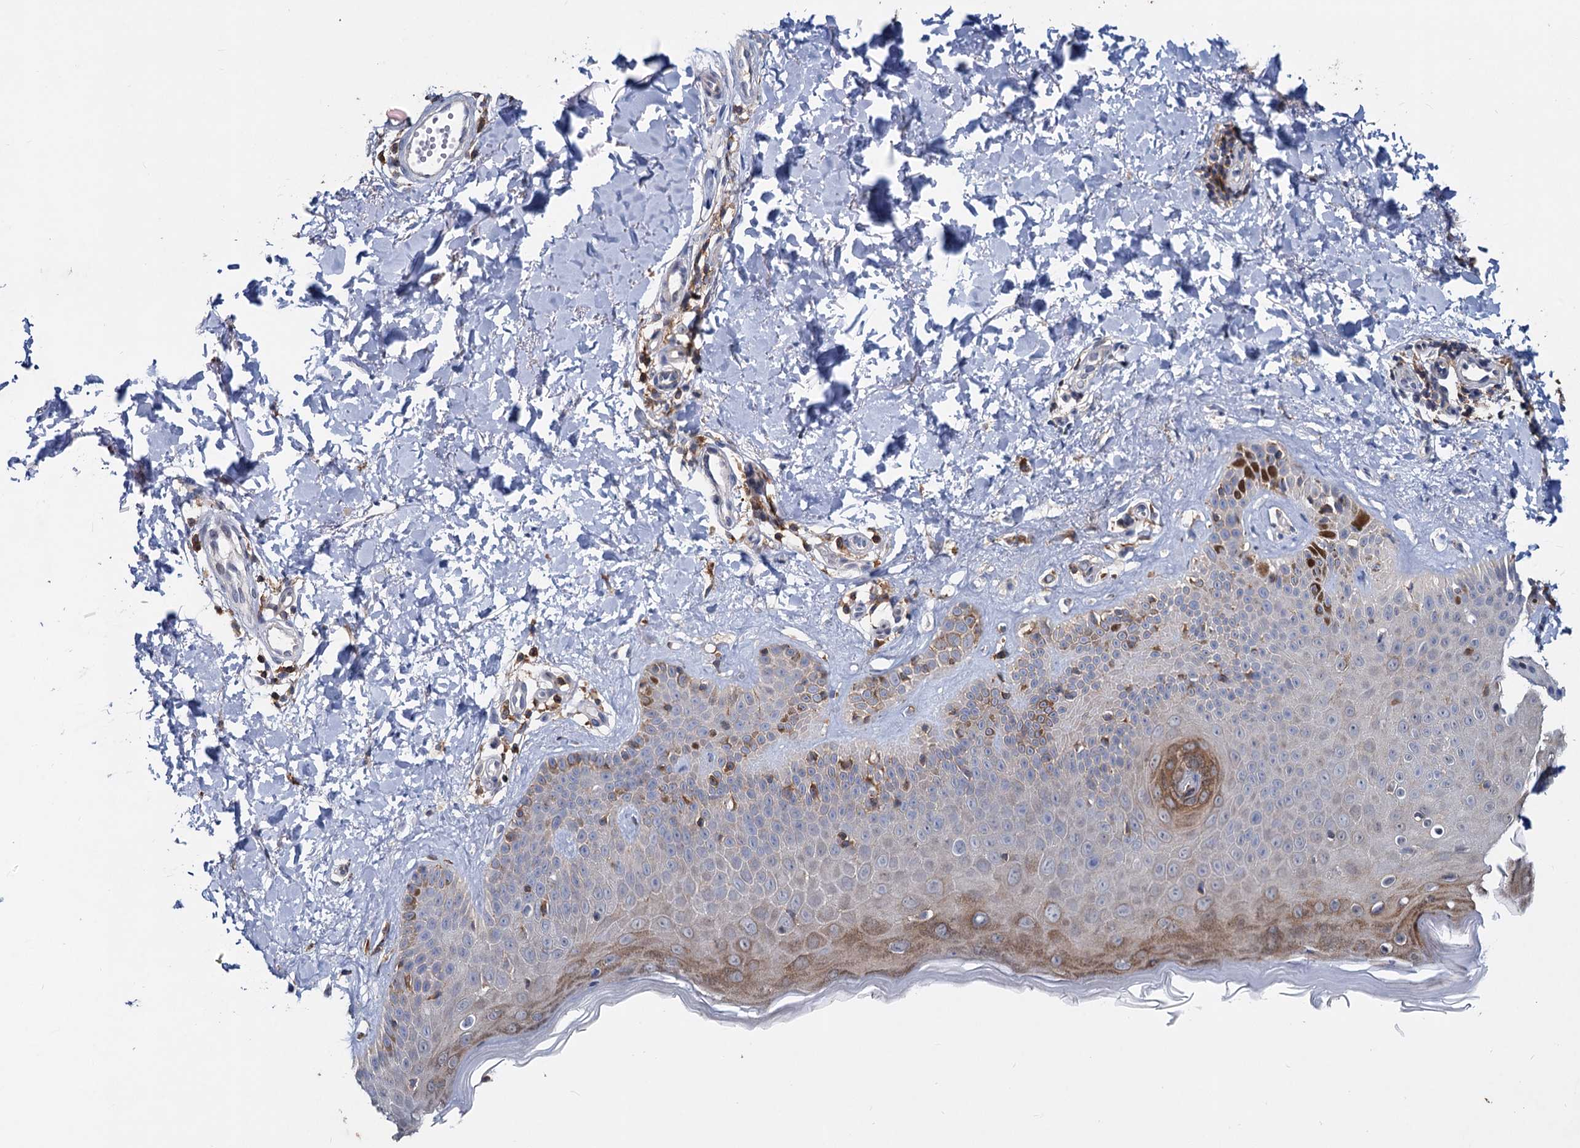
{"staining": {"intensity": "weak", "quantity": "25%-75%", "location": "cytoplasmic/membranous"}, "tissue": "skin", "cell_type": "Fibroblasts", "image_type": "normal", "snomed": [{"axis": "morphology", "description": "Normal tissue, NOS"}, {"axis": "topography", "description": "Skin"}], "caption": "Skin was stained to show a protein in brown. There is low levels of weak cytoplasmic/membranous positivity in about 25%-75% of fibroblasts. (Stains: DAB in brown, nuclei in blue, Microscopy: brightfield microscopy at high magnification).", "gene": "LRCH4", "patient": {"sex": "male", "age": 52}}